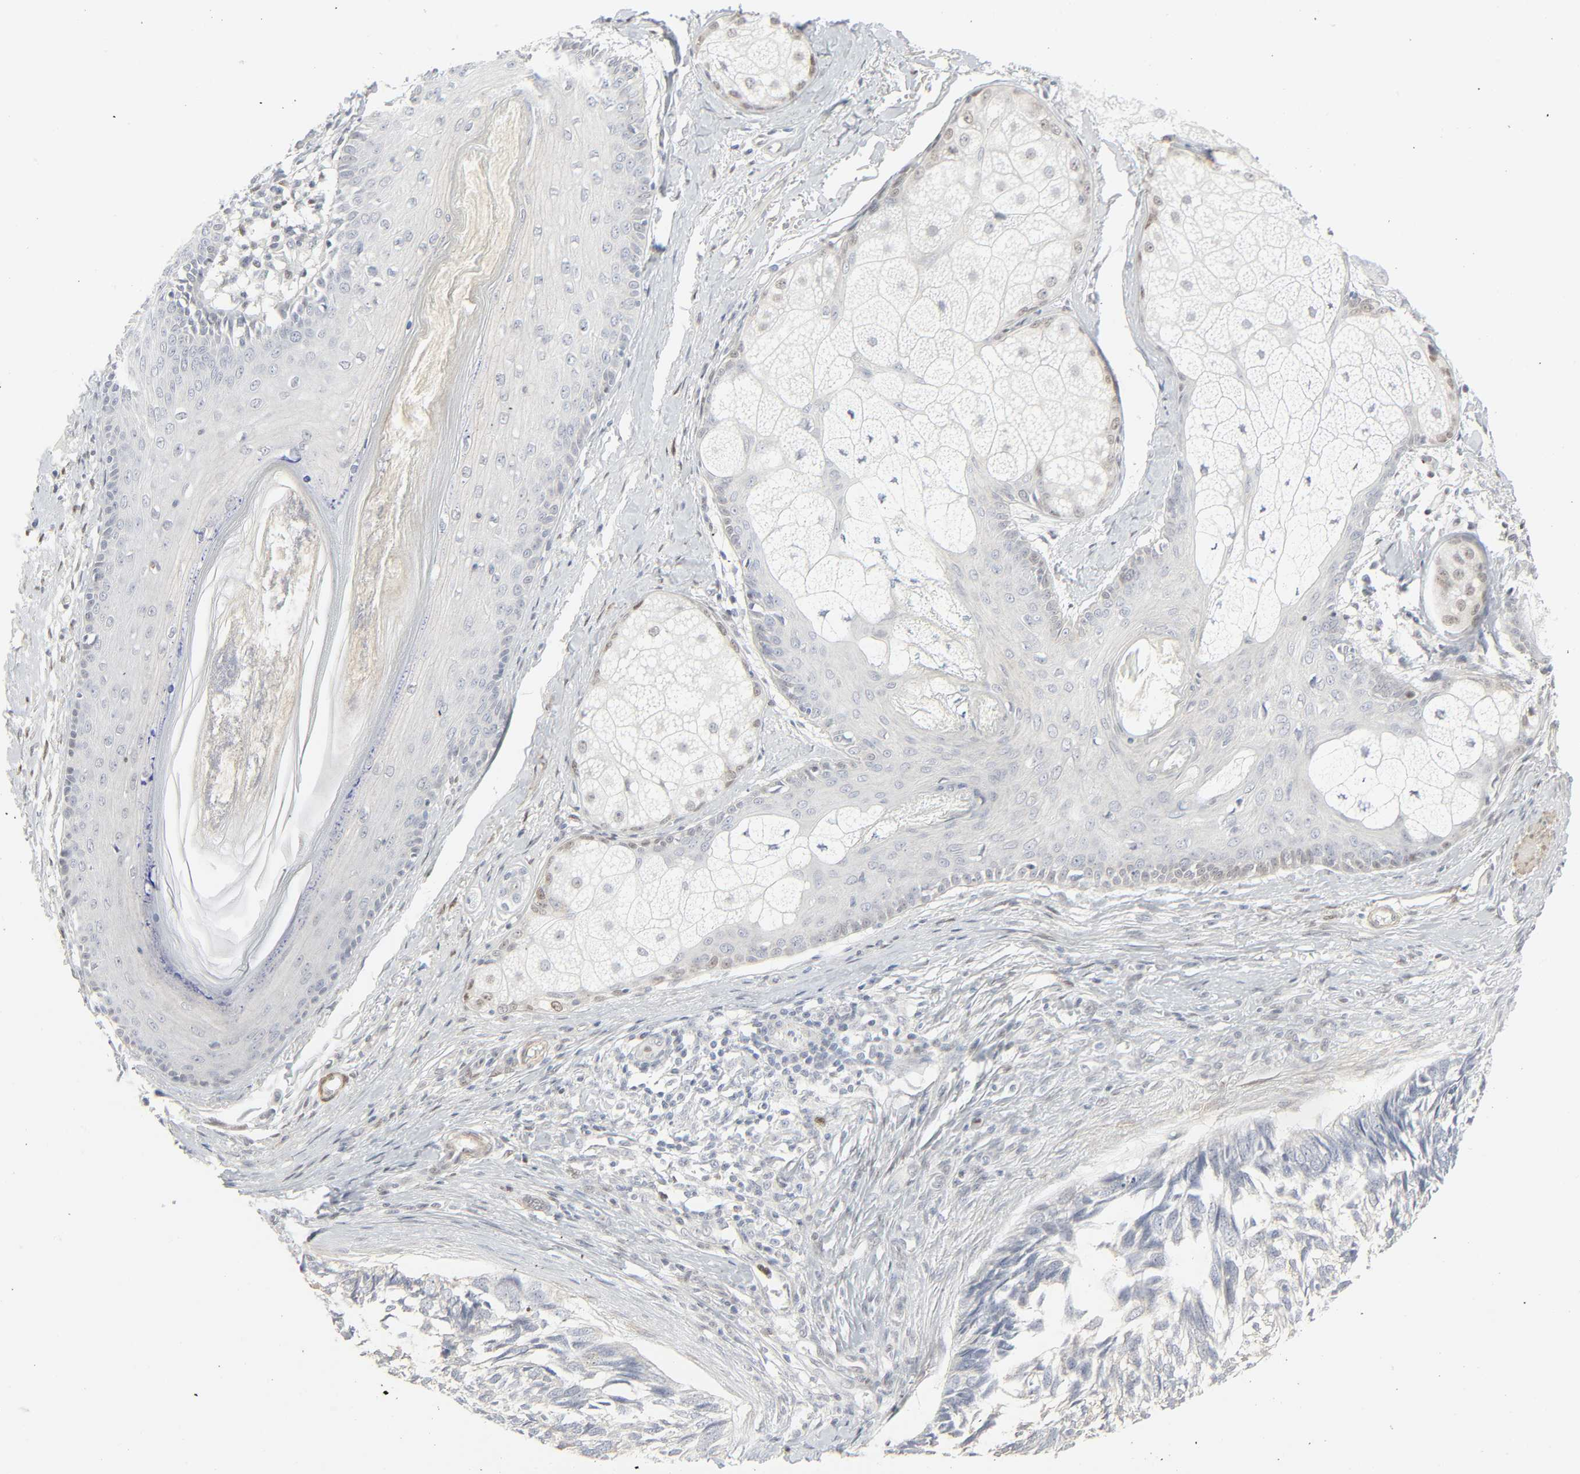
{"staining": {"intensity": "negative", "quantity": "none", "location": "none"}, "tissue": "skin cancer", "cell_type": "Tumor cells", "image_type": "cancer", "snomed": [{"axis": "morphology", "description": "Basal cell carcinoma"}, {"axis": "topography", "description": "Skin"}], "caption": "DAB immunohistochemical staining of basal cell carcinoma (skin) shows no significant positivity in tumor cells.", "gene": "ZBTB16", "patient": {"sex": "male", "age": 63}}